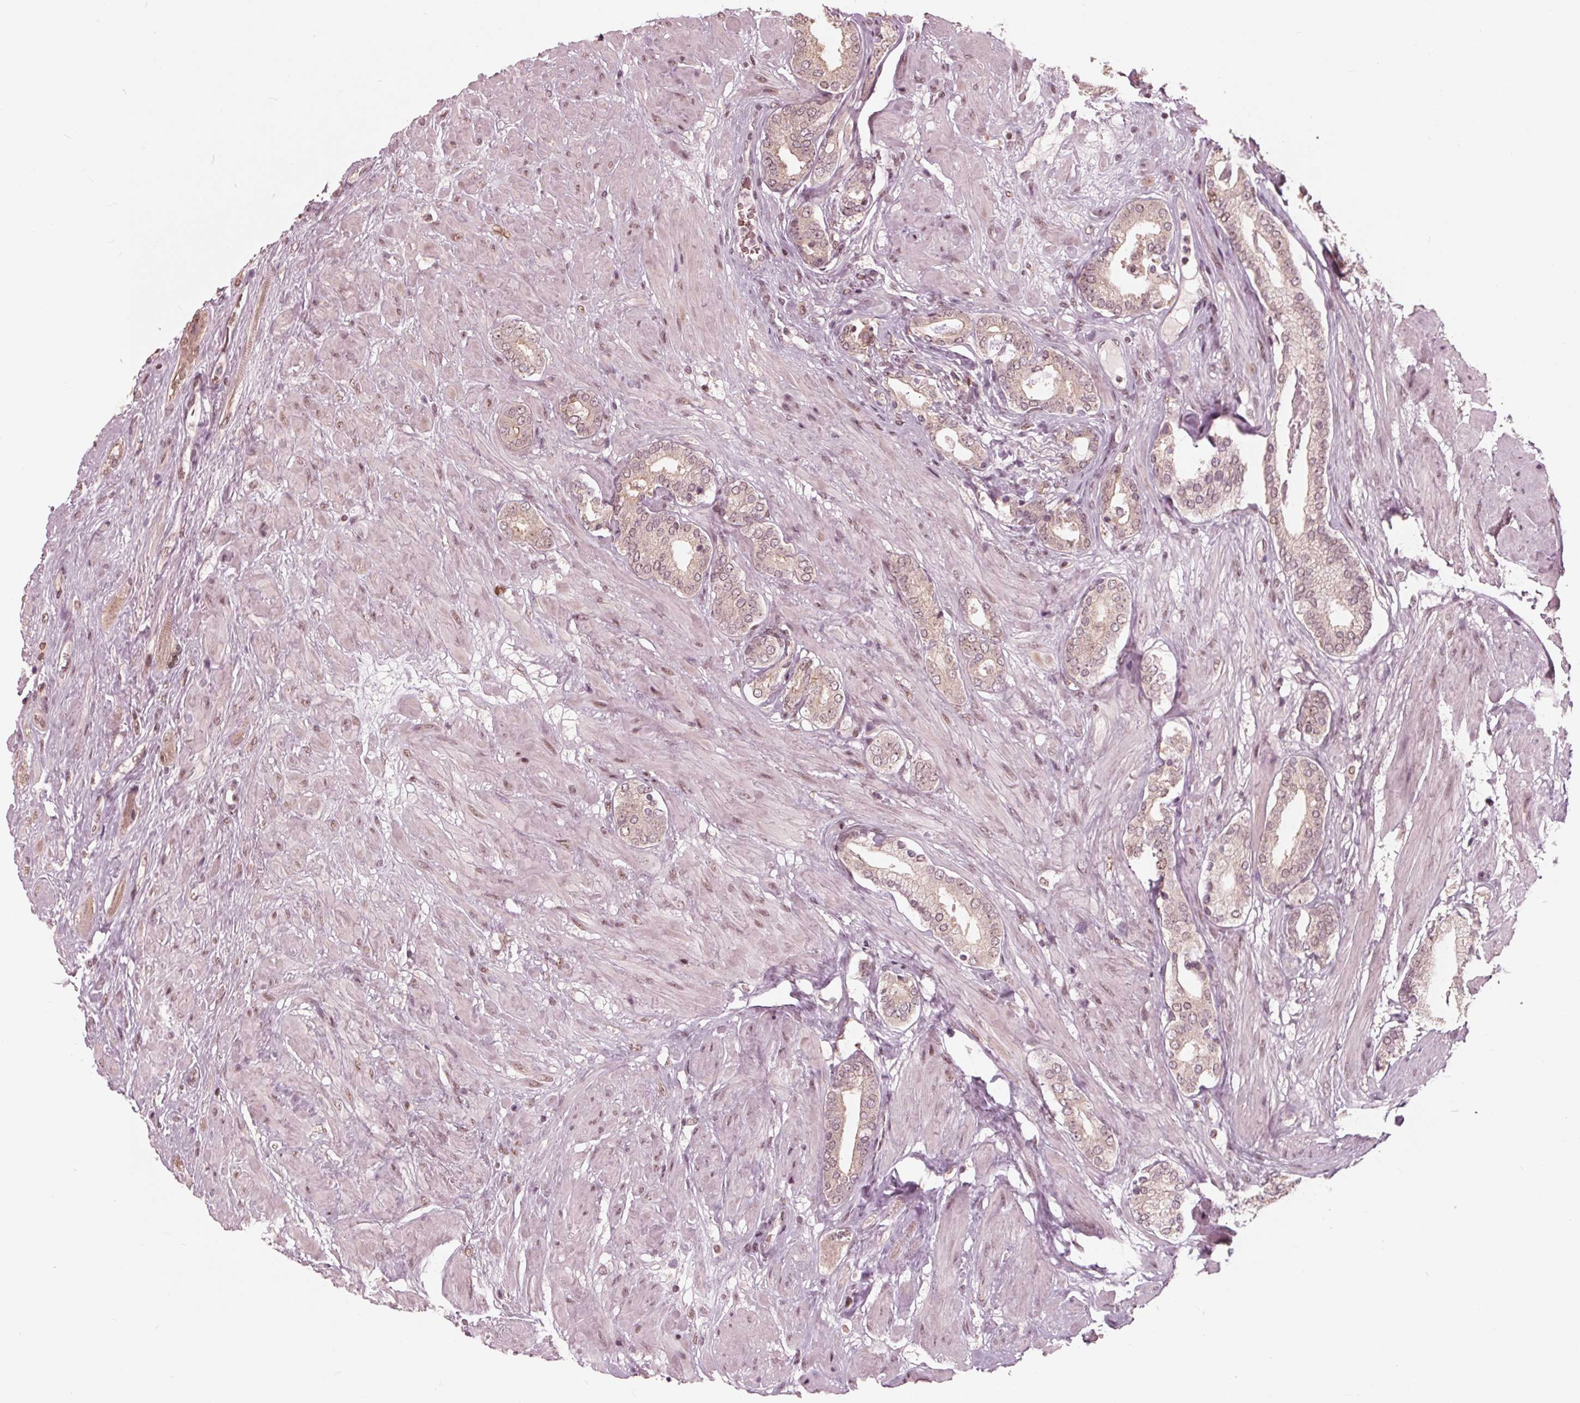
{"staining": {"intensity": "weak", "quantity": "25%-75%", "location": "nuclear"}, "tissue": "prostate cancer", "cell_type": "Tumor cells", "image_type": "cancer", "snomed": [{"axis": "morphology", "description": "Adenocarcinoma, High grade"}, {"axis": "topography", "description": "Prostate"}], "caption": "Prostate cancer (high-grade adenocarcinoma) stained with immunohistochemistry (IHC) shows weak nuclear staining in about 25%-75% of tumor cells. (DAB = brown stain, brightfield microscopy at high magnification).", "gene": "HIRIP3", "patient": {"sex": "male", "age": 56}}